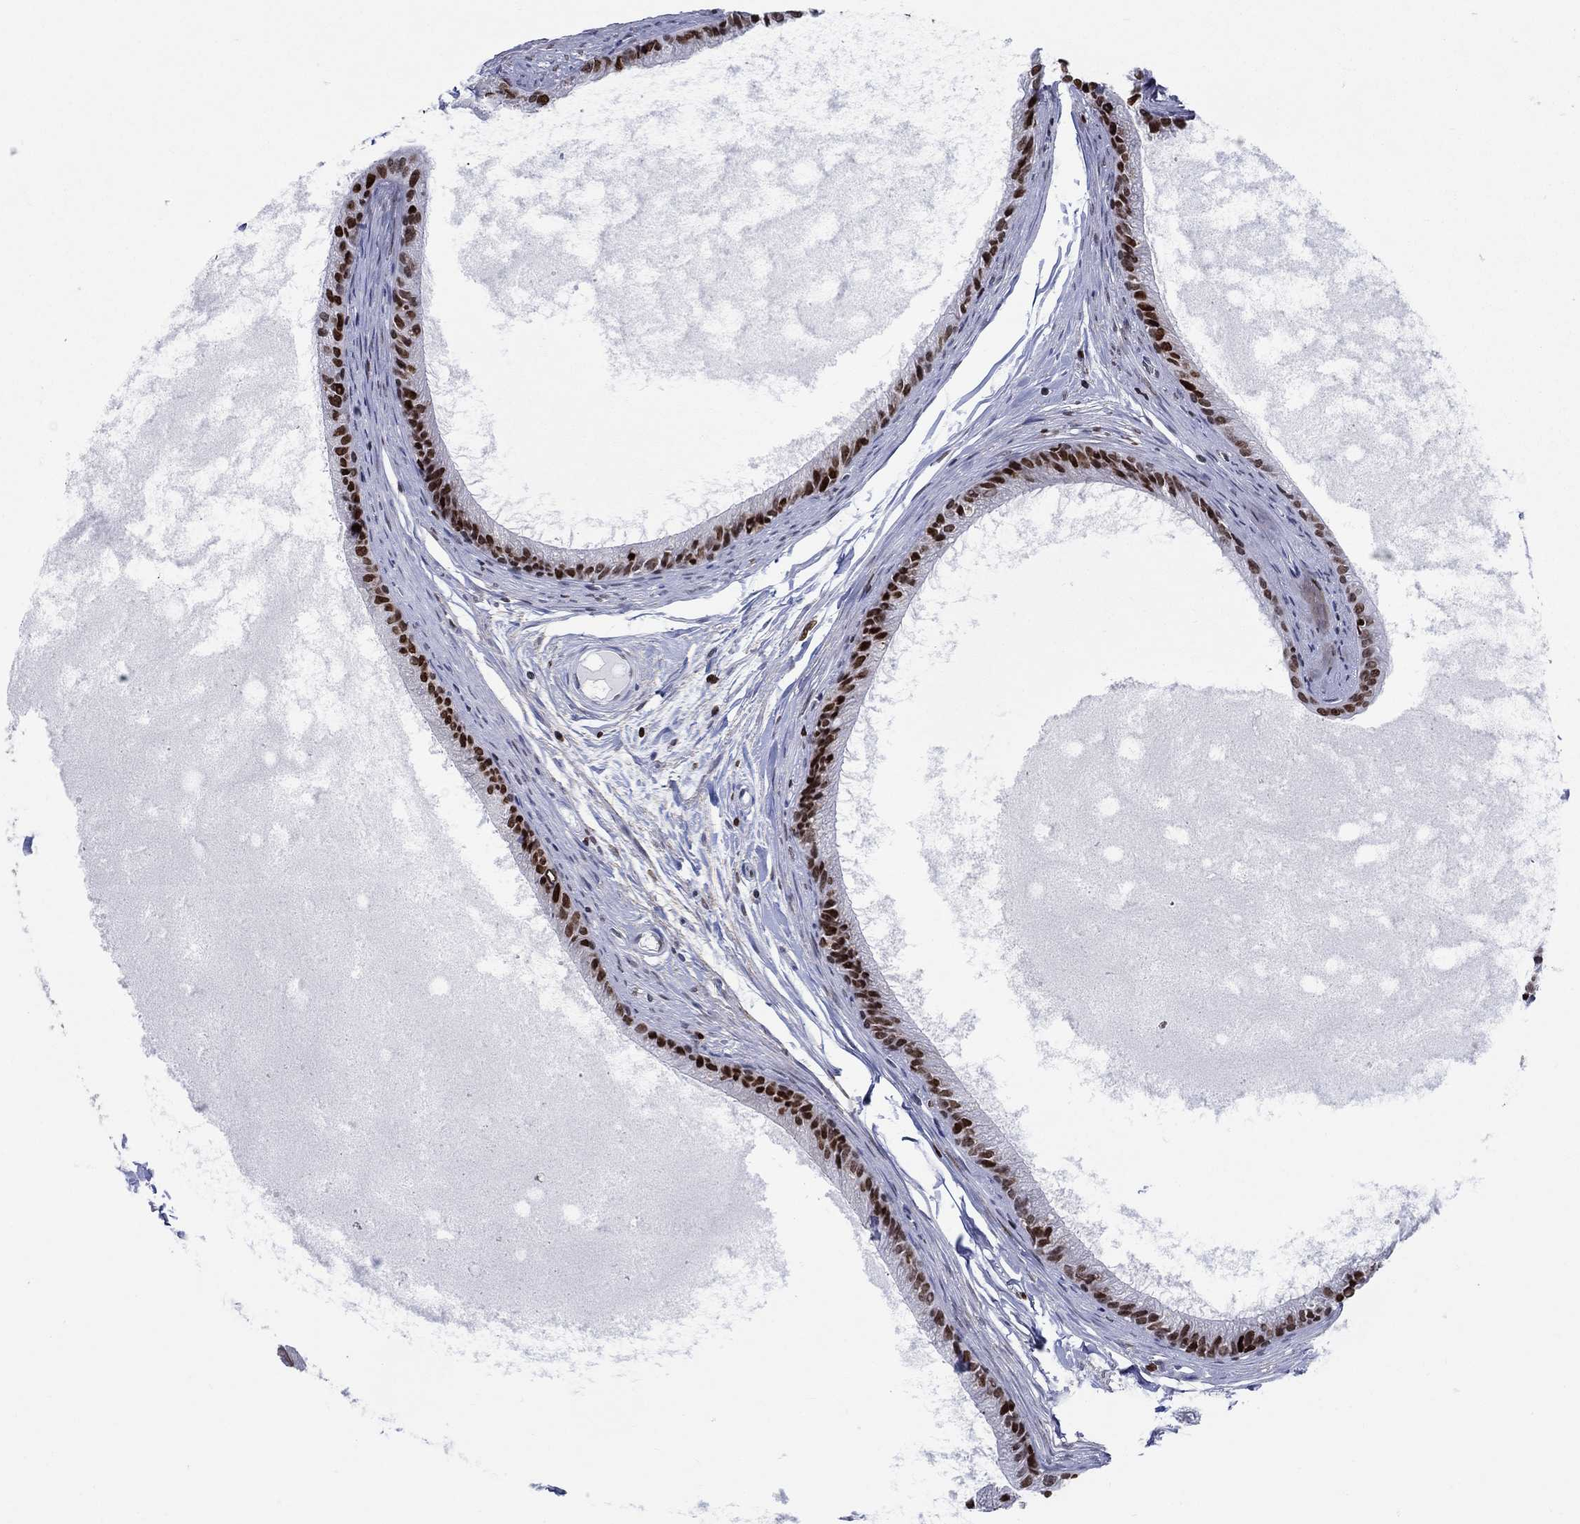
{"staining": {"intensity": "strong", "quantity": ">75%", "location": "nuclear"}, "tissue": "epididymis", "cell_type": "Glandular cells", "image_type": "normal", "snomed": [{"axis": "morphology", "description": "Normal tissue, NOS"}, {"axis": "topography", "description": "Epididymis"}], "caption": "DAB (3,3'-diaminobenzidine) immunohistochemical staining of benign epididymis shows strong nuclear protein staining in about >75% of glandular cells.", "gene": "HMGA1", "patient": {"sex": "male", "age": 51}}